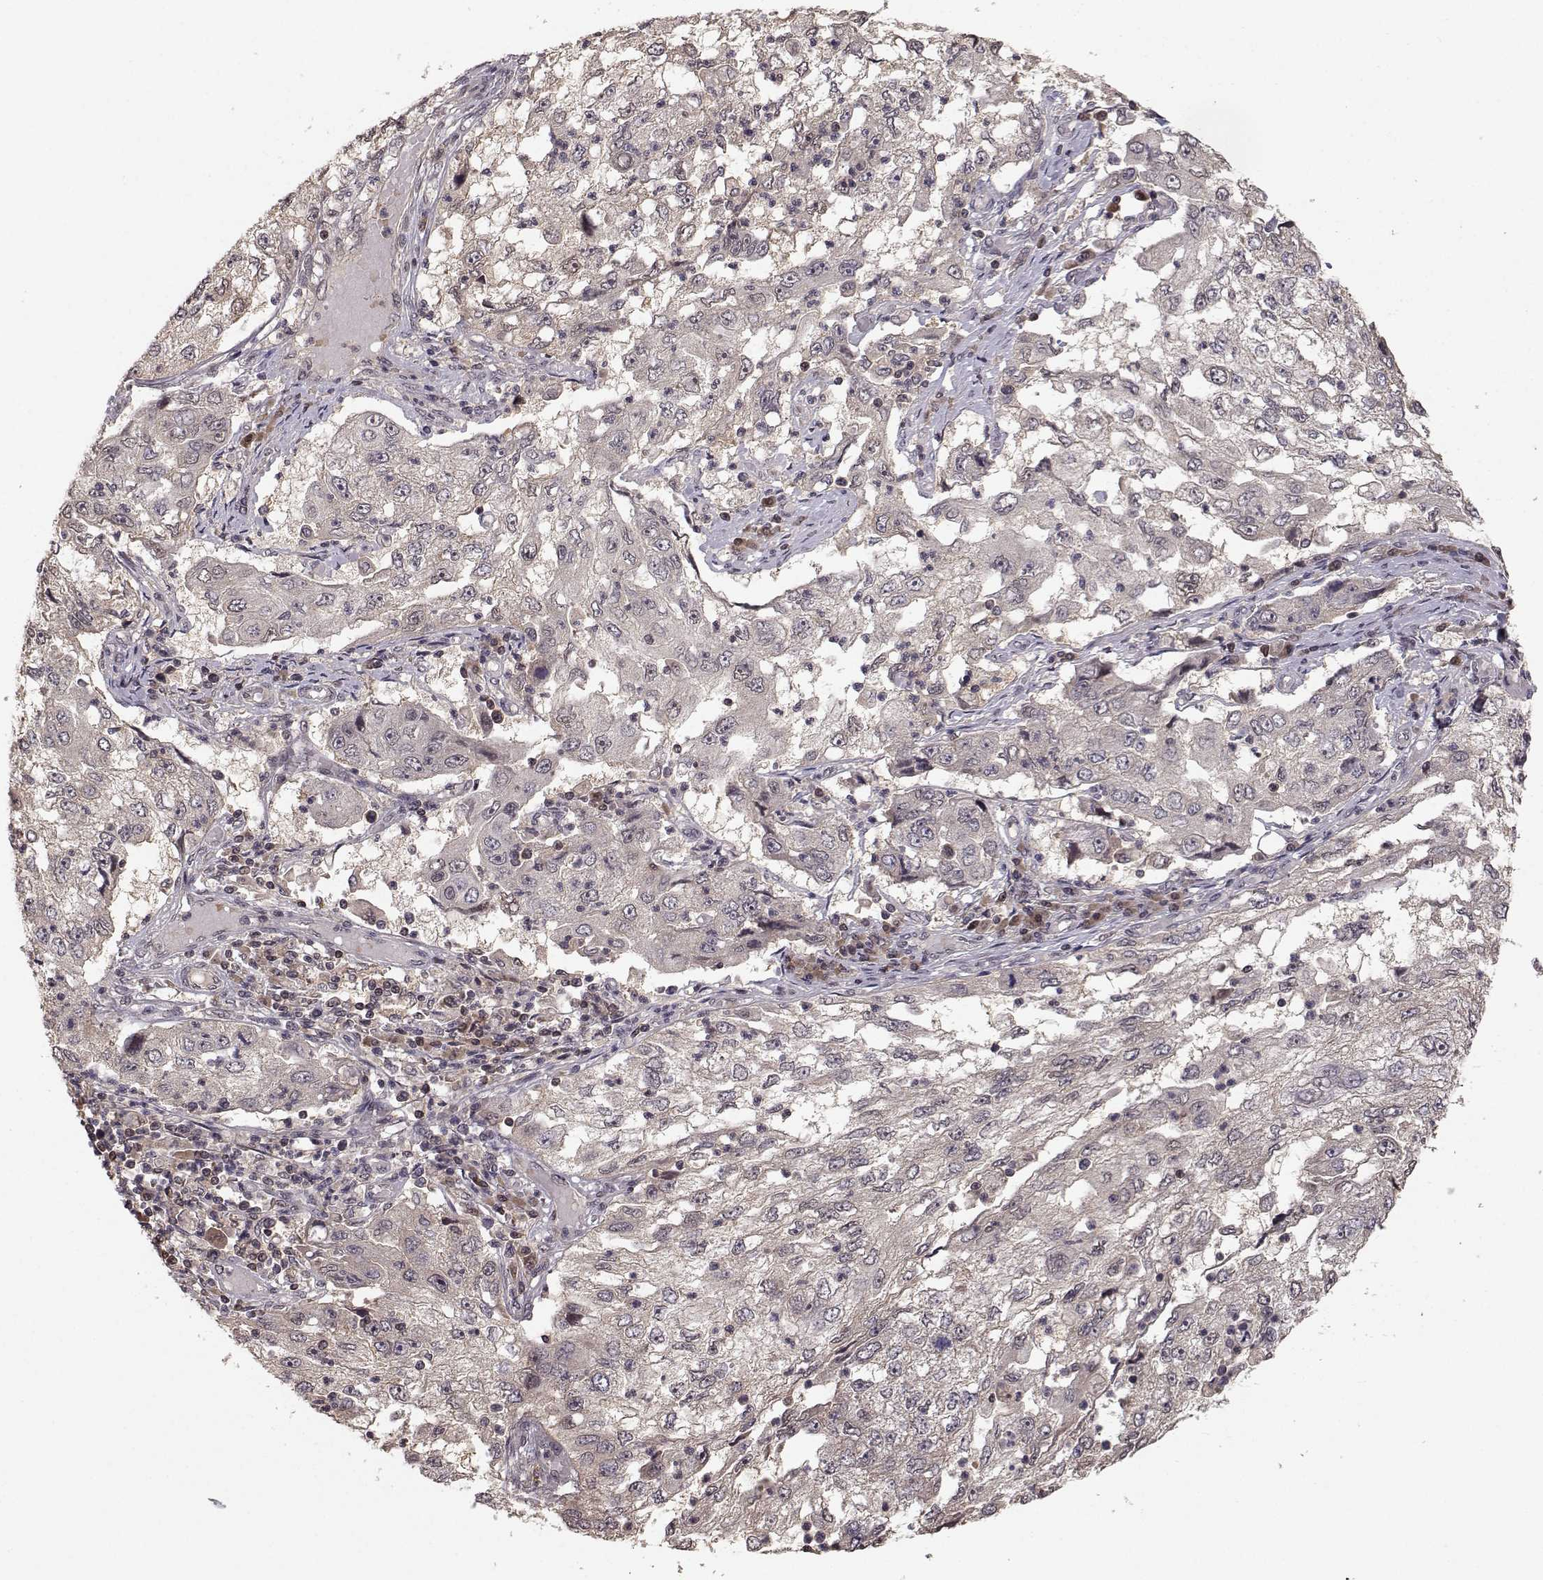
{"staining": {"intensity": "weak", "quantity": "<25%", "location": "cytoplasmic/membranous"}, "tissue": "cervical cancer", "cell_type": "Tumor cells", "image_type": "cancer", "snomed": [{"axis": "morphology", "description": "Squamous cell carcinoma, NOS"}, {"axis": "topography", "description": "Cervix"}], "caption": "This is an immunohistochemistry (IHC) photomicrograph of human squamous cell carcinoma (cervical). There is no staining in tumor cells.", "gene": "PLEKHG3", "patient": {"sex": "female", "age": 36}}